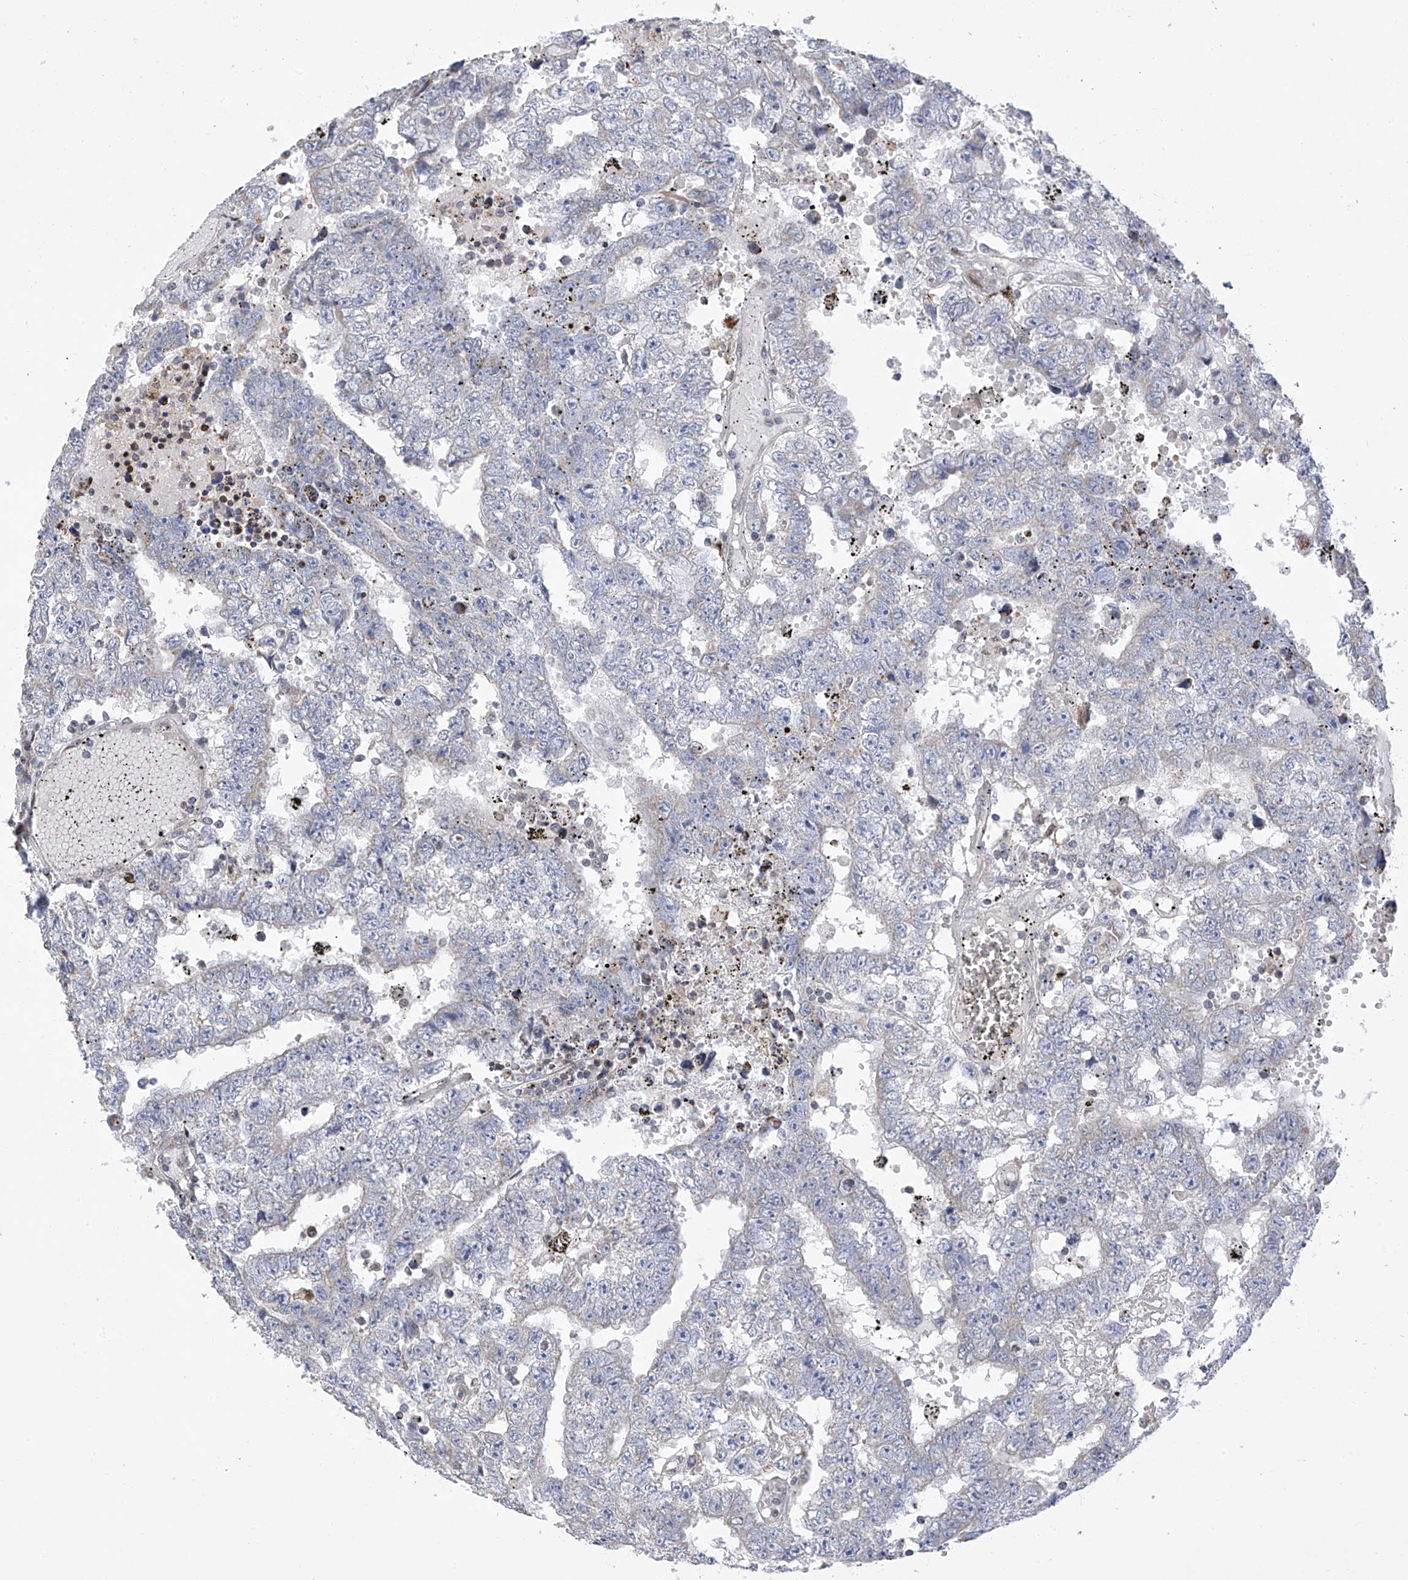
{"staining": {"intensity": "negative", "quantity": "none", "location": "none"}, "tissue": "testis cancer", "cell_type": "Tumor cells", "image_type": "cancer", "snomed": [{"axis": "morphology", "description": "Carcinoma, Embryonal, NOS"}, {"axis": "topography", "description": "Testis"}], "caption": "The image shows no significant positivity in tumor cells of testis embryonal carcinoma.", "gene": "SLCO4A1", "patient": {"sex": "male", "age": 25}}